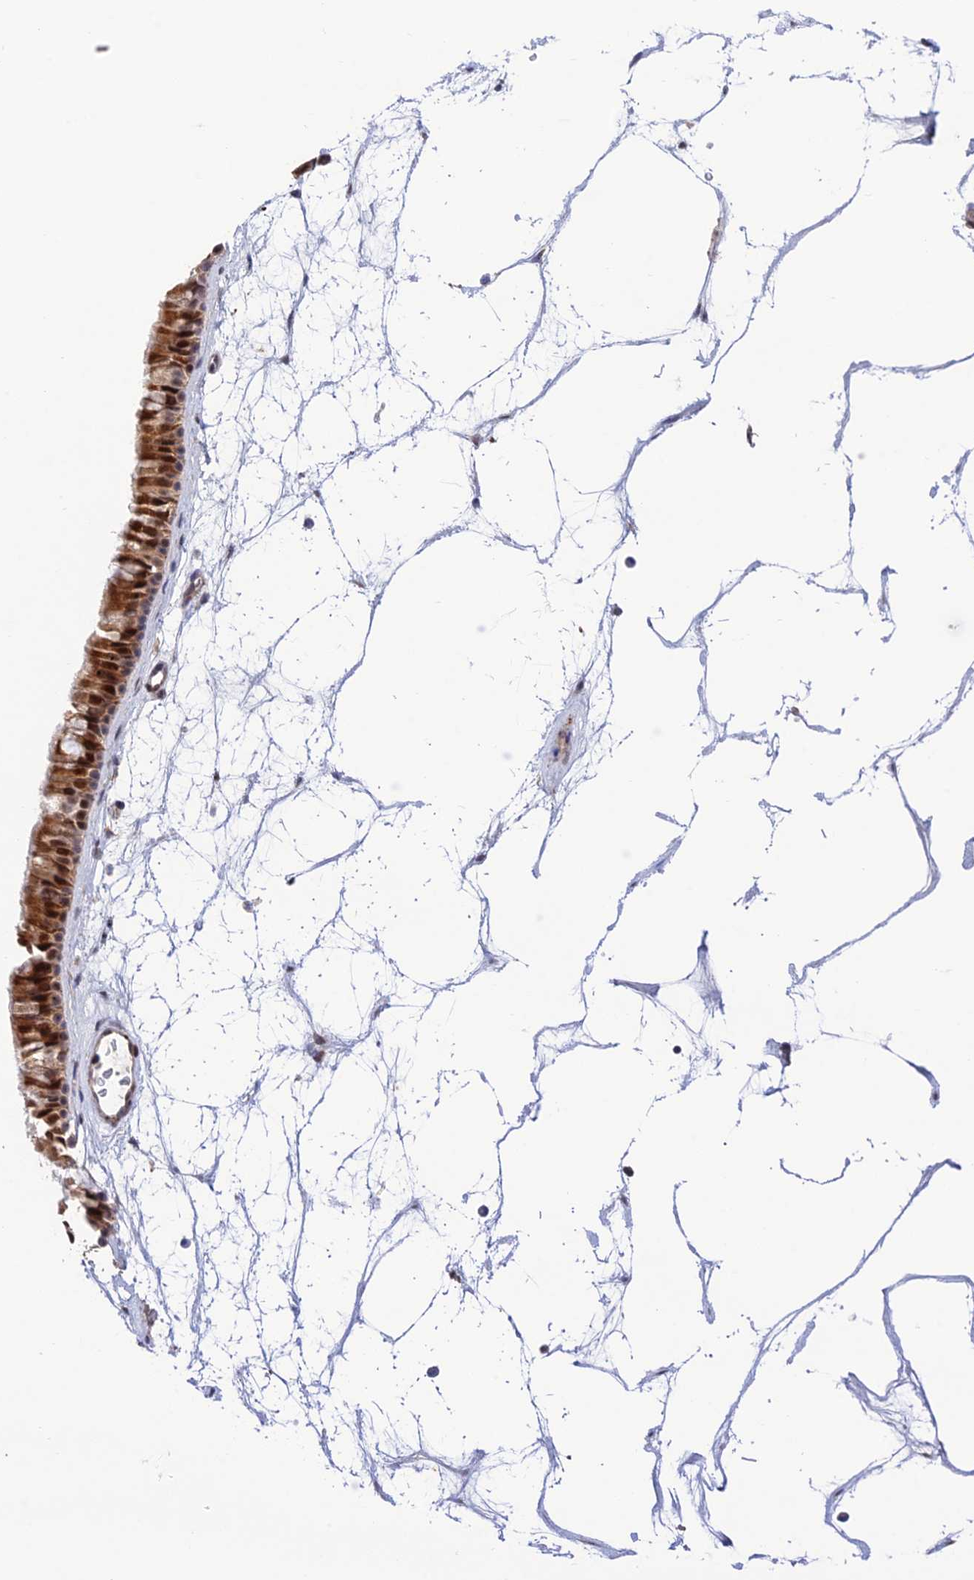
{"staining": {"intensity": "strong", "quantity": ">75%", "location": "cytoplasmic/membranous,nuclear"}, "tissue": "nasopharynx", "cell_type": "Respiratory epithelial cells", "image_type": "normal", "snomed": [{"axis": "morphology", "description": "Normal tissue, NOS"}, {"axis": "topography", "description": "Nasopharynx"}], "caption": "An immunohistochemistry micrograph of normal tissue is shown. Protein staining in brown shows strong cytoplasmic/membranous,nuclear positivity in nasopharynx within respiratory epithelial cells. The protein of interest is shown in brown color, while the nuclei are stained blue.", "gene": "WDR55", "patient": {"sex": "male", "age": 64}}